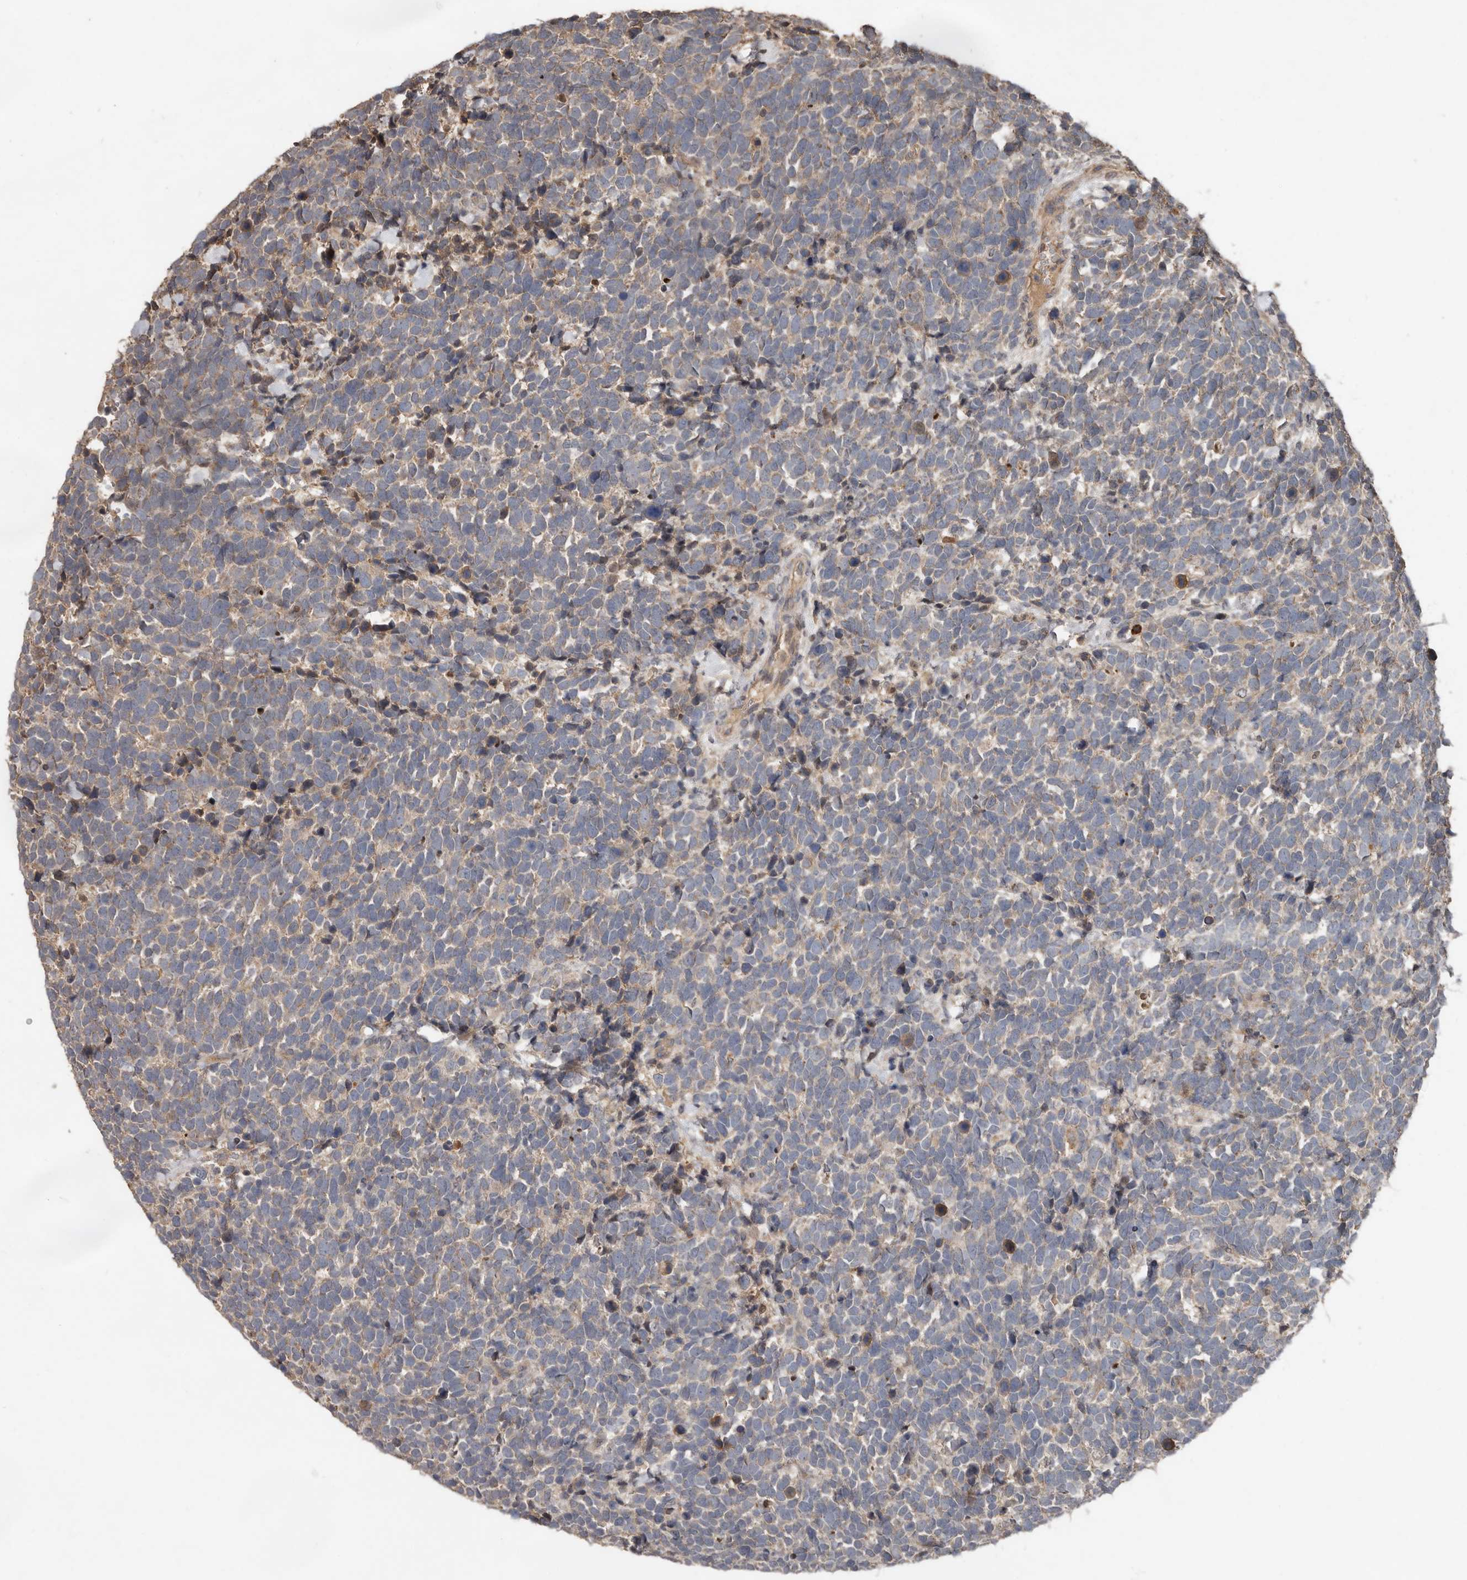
{"staining": {"intensity": "weak", "quantity": "<25%", "location": "cytoplasmic/membranous"}, "tissue": "urothelial cancer", "cell_type": "Tumor cells", "image_type": "cancer", "snomed": [{"axis": "morphology", "description": "Urothelial carcinoma, High grade"}, {"axis": "topography", "description": "Urinary bladder"}], "caption": "A histopathology image of human urothelial cancer is negative for staining in tumor cells.", "gene": "KIF26B", "patient": {"sex": "female", "age": 82}}